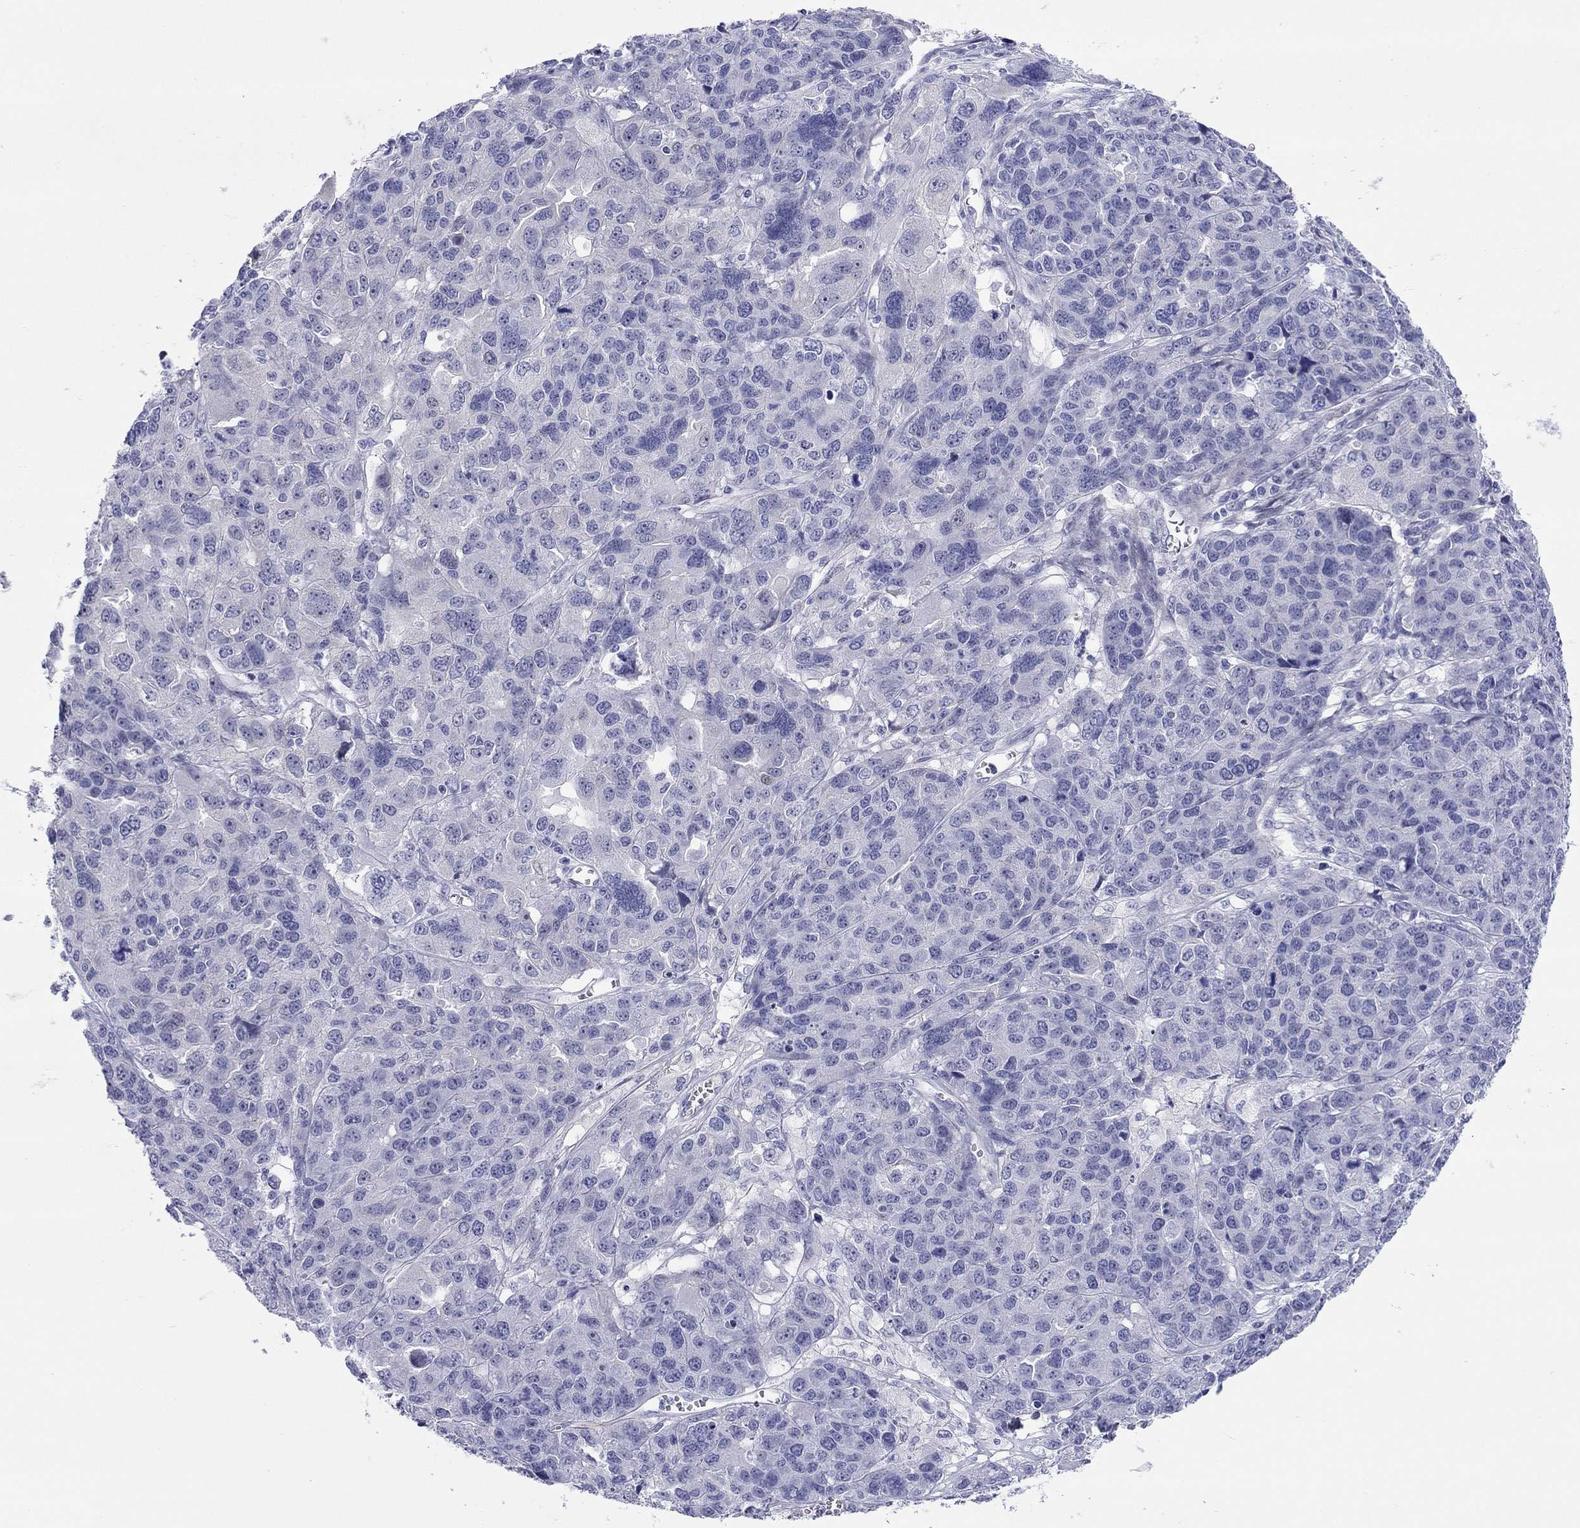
{"staining": {"intensity": "negative", "quantity": "none", "location": "none"}, "tissue": "ovarian cancer", "cell_type": "Tumor cells", "image_type": "cancer", "snomed": [{"axis": "morphology", "description": "Cystadenocarcinoma, serous, NOS"}, {"axis": "topography", "description": "Ovary"}], "caption": "Immunohistochemistry photomicrograph of human serous cystadenocarcinoma (ovarian) stained for a protein (brown), which exhibits no expression in tumor cells.", "gene": "CMYA5", "patient": {"sex": "female", "age": 87}}